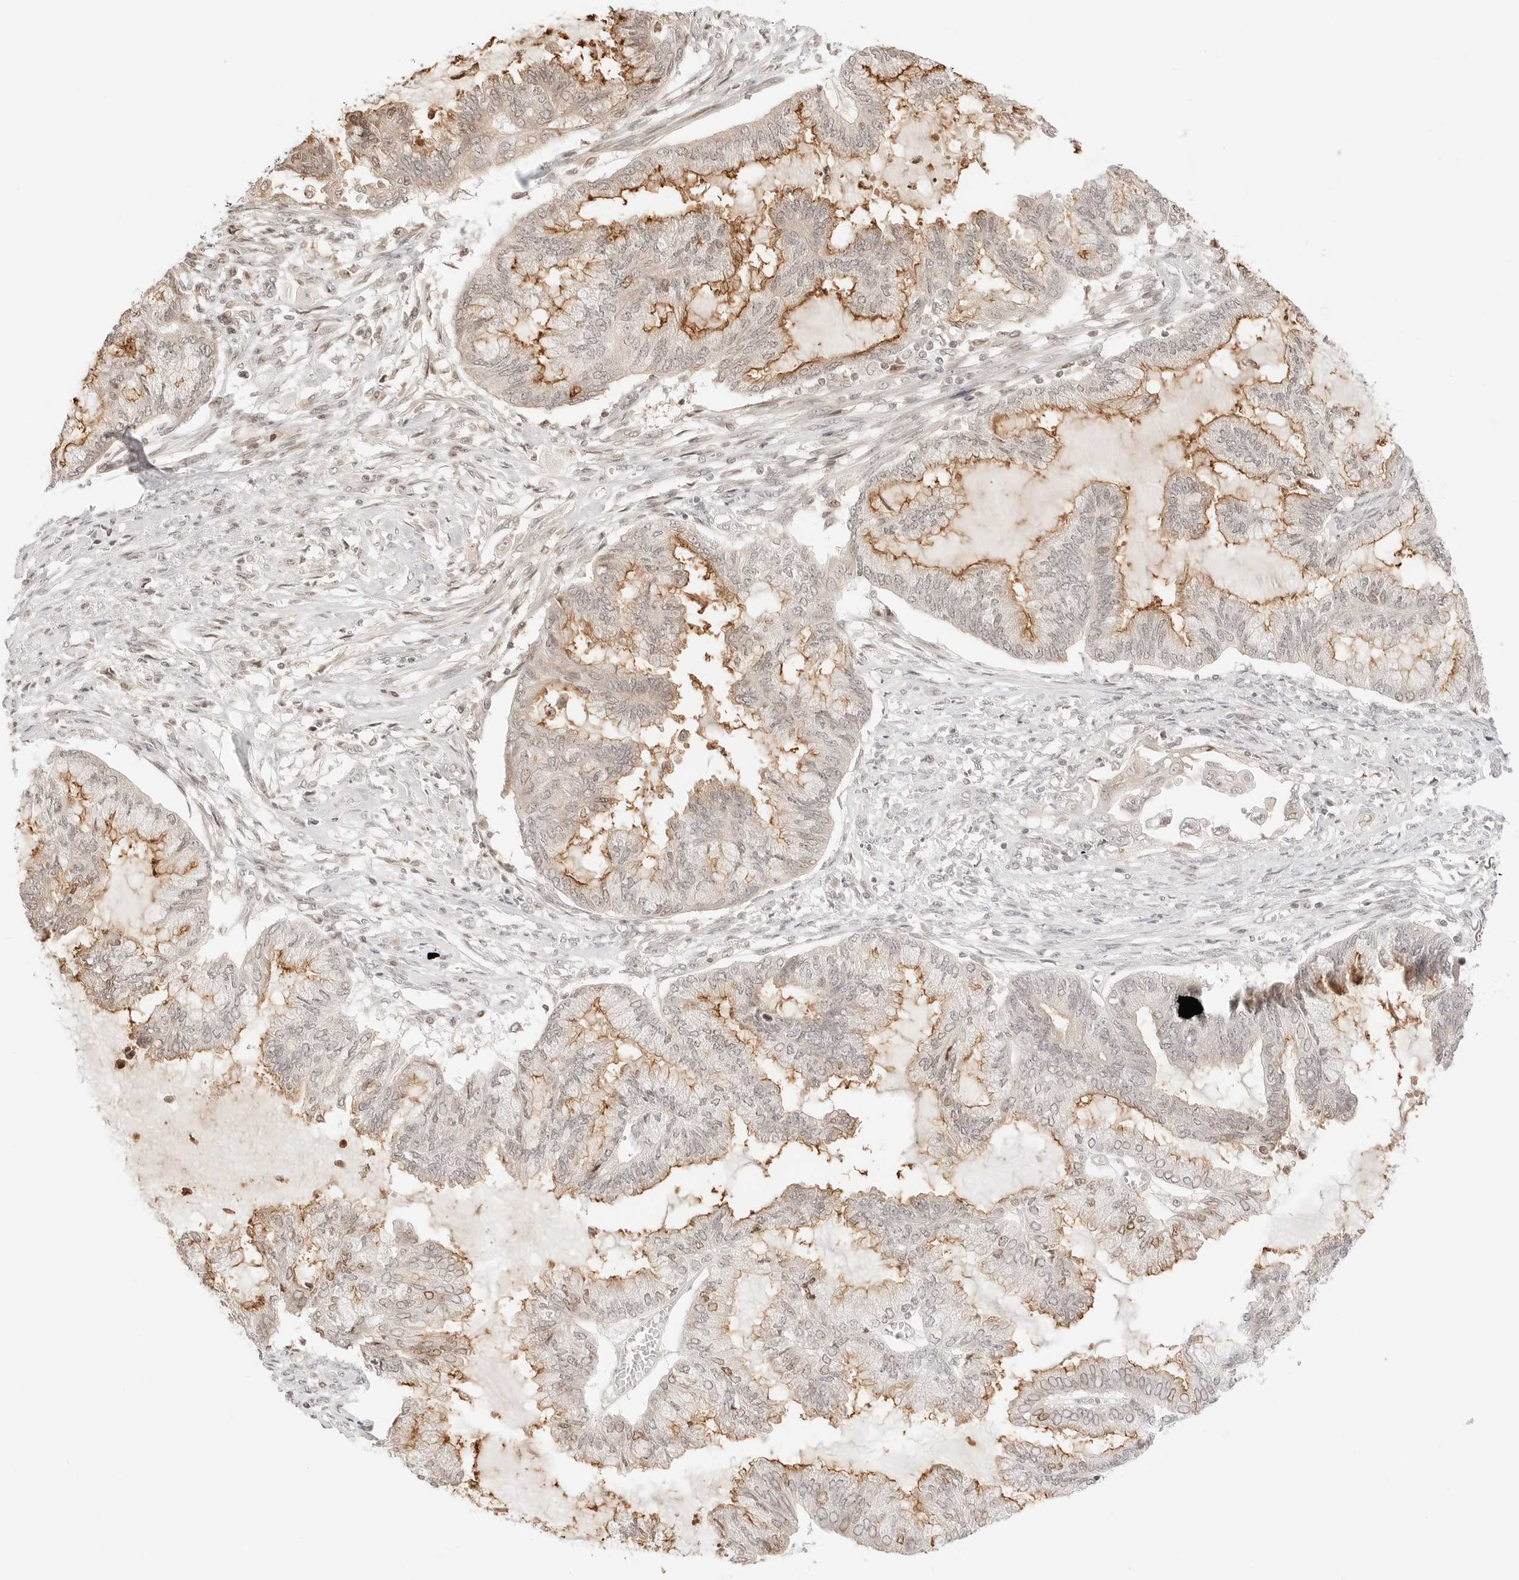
{"staining": {"intensity": "moderate", "quantity": ">75%", "location": "cytoplasmic/membranous"}, "tissue": "endometrial cancer", "cell_type": "Tumor cells", "image_type": "cancer", "snomed": [{"axis": "morphology", "description": "Adenocarcinoma, NOS"}, {"axis": "topography", "description": "Endometrium"}], "caption": "Adenocarcinoma (endometrial) tissue reveals moderate cytoplasmic/membranous staining in about >75% of tumor cells, visualized by immunohistochemistry.", "gene": "RPS6KL1", "patient": {"sex": "female", "age": 86}}